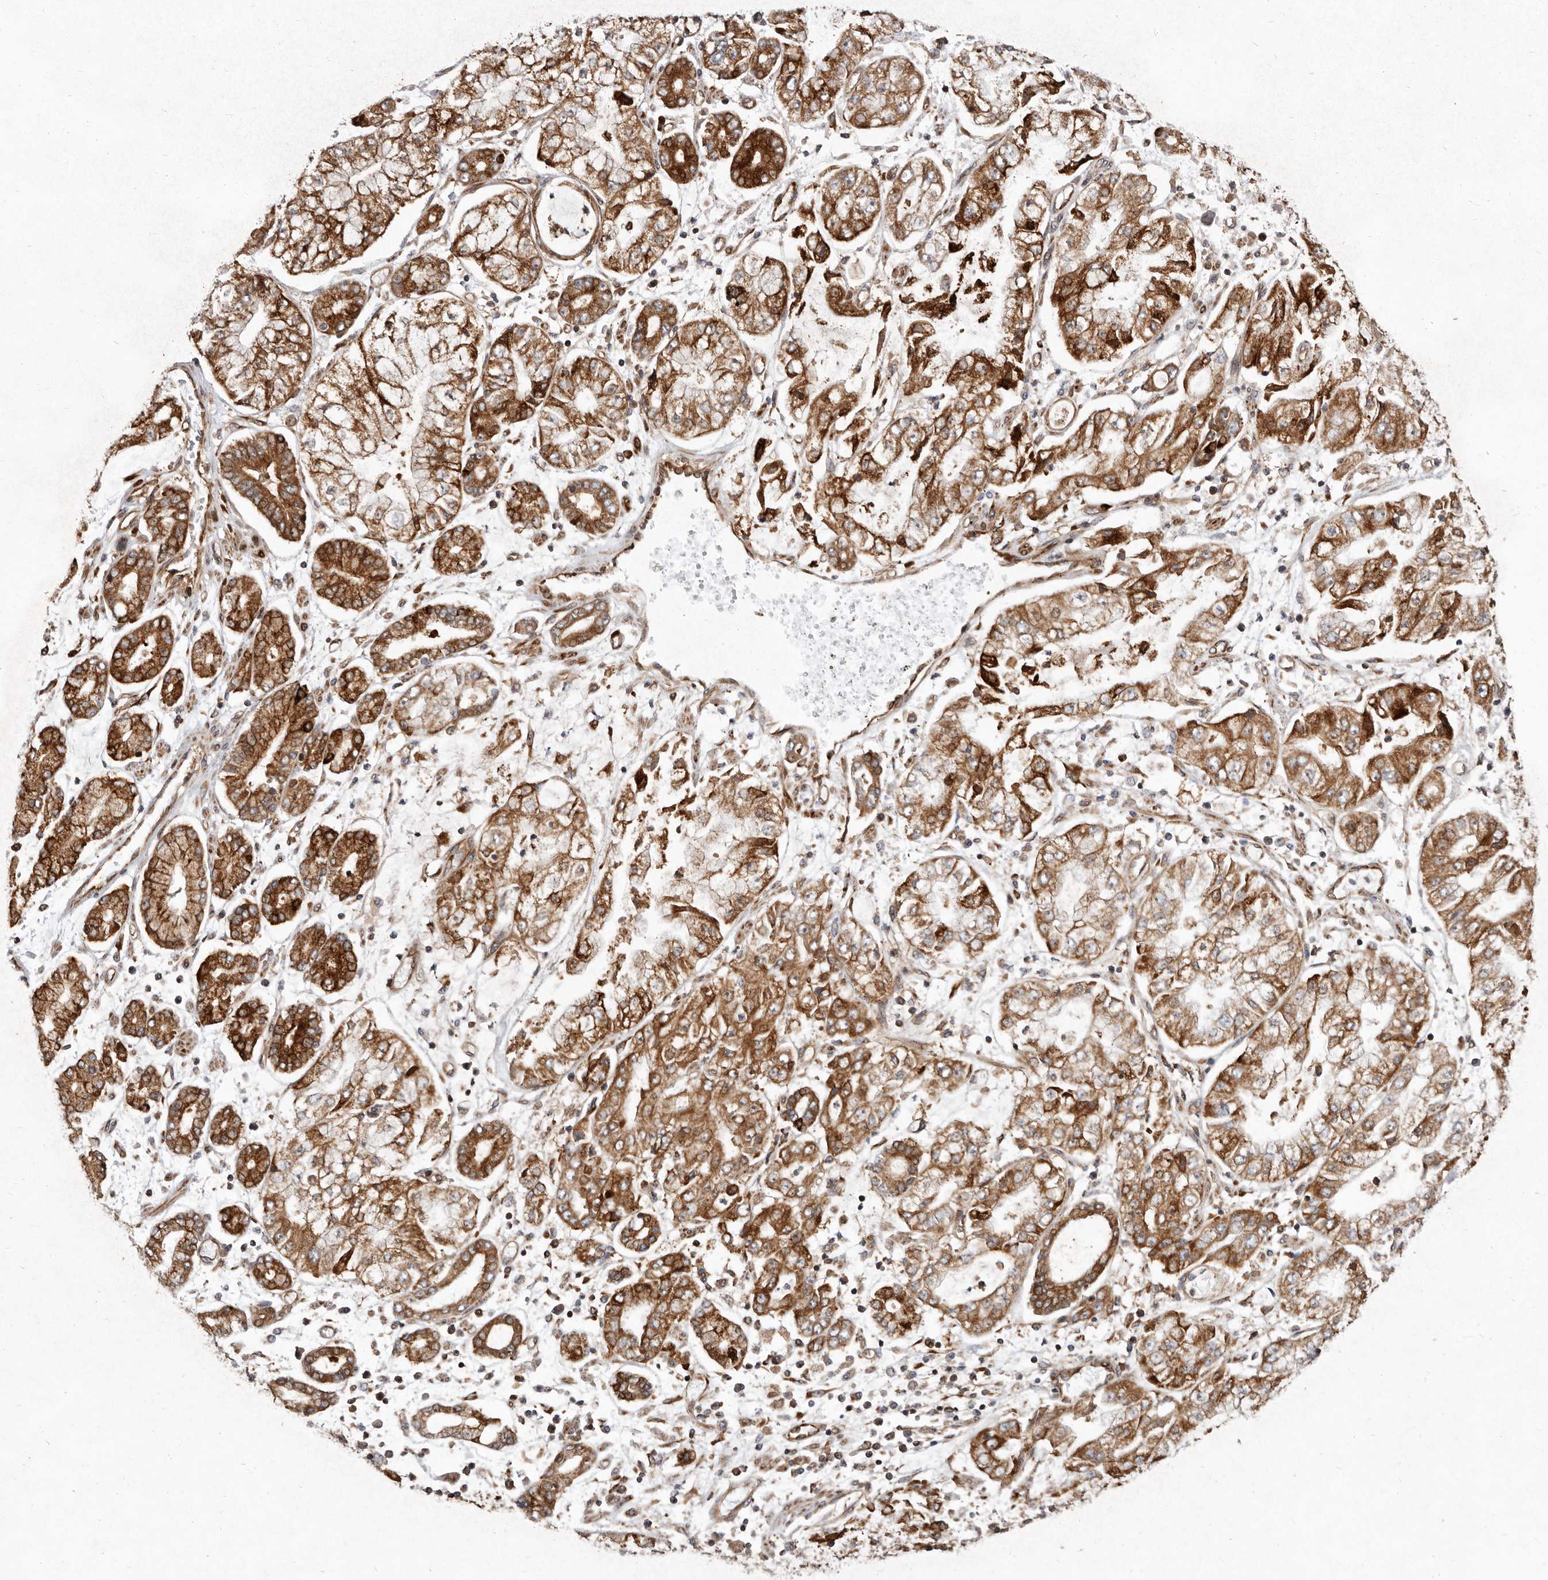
{"staining": {"intensity": "strong", "quantity": ">75%", "location": "cytoplasmic/membranous"}, "tissue": "stomach cancer", "cell_type": "Tumor cells", "image_type": "cancer", "snomed": [{"axis": "morphology", "description": "Adenocarcinoma, NOS"}, {"axis": "topography", "description": "Stomach"}], "caption": "The photomicrograph exhibits a brown stain indicating the presence of a protein in the cytoplasmic/membranous of tumor cells in stomach adenocarcinoma. The staining is performed using DAB (3,3'-diaminobenzidine) brown chromogen to label protein expression. The nuclei are counter-stained blue using hematoxylin.", "gene": "FLAD1", "patient": {"sex": "male", "age": 76}}